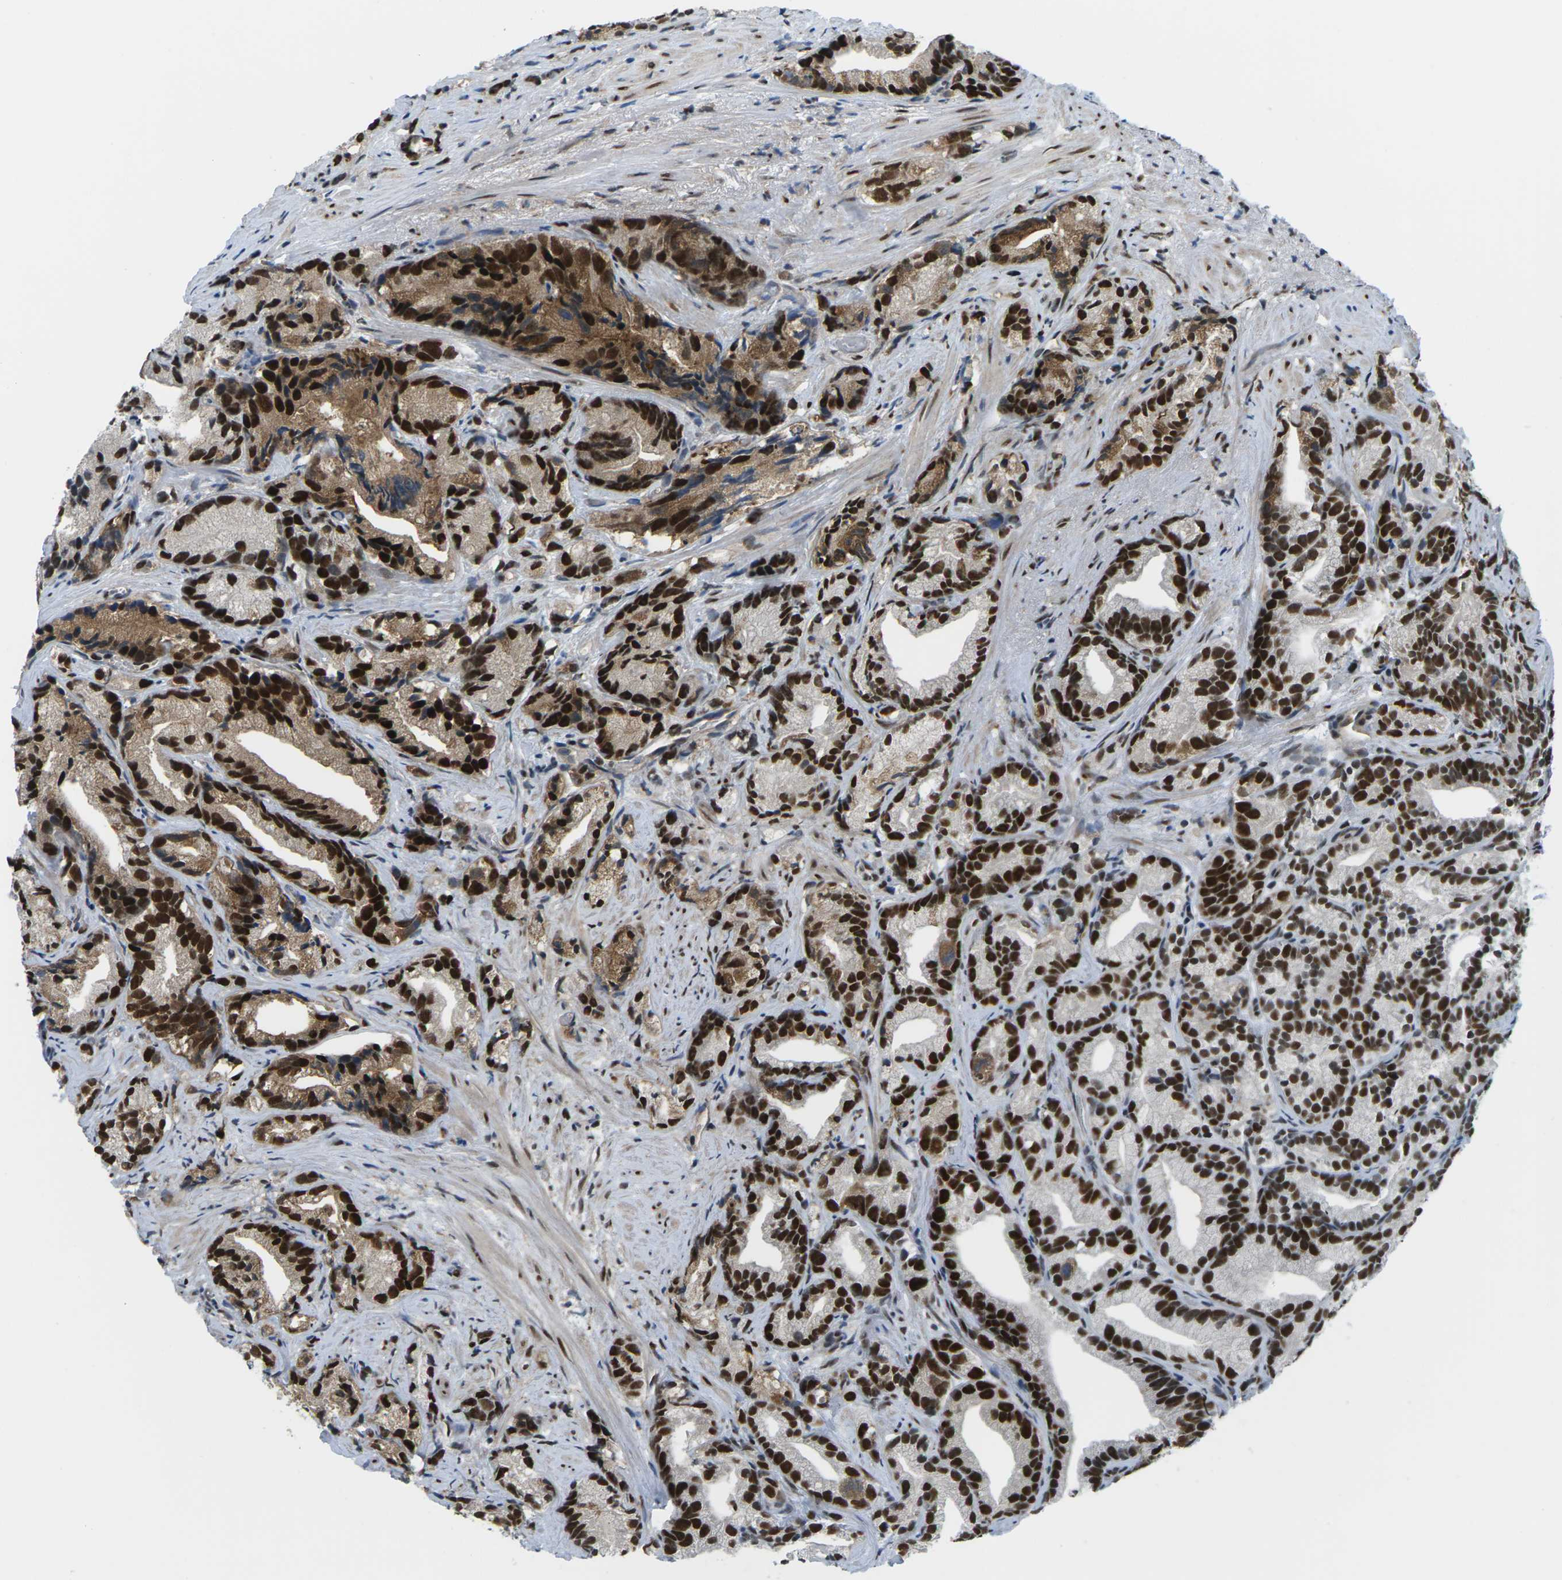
{"staining": {"intensity": "strong", "quantity": ">75%", "location": "nuclear"}, "tissue": "prostate cancer", "cell_type": "Tumor cells", "image_type": "cancer", "snomed": [{"axis": "morphology", "description": "Adenocarcinoma, Low grade"}, {"axis": "topography", "description": "Prostate"}], "caption": "A brown stain shows strong nuclear staining of a protein in human prostate cancer tumor cells.", "gene": "PSME3", "patient": {"sex": "male", "age": 89}}